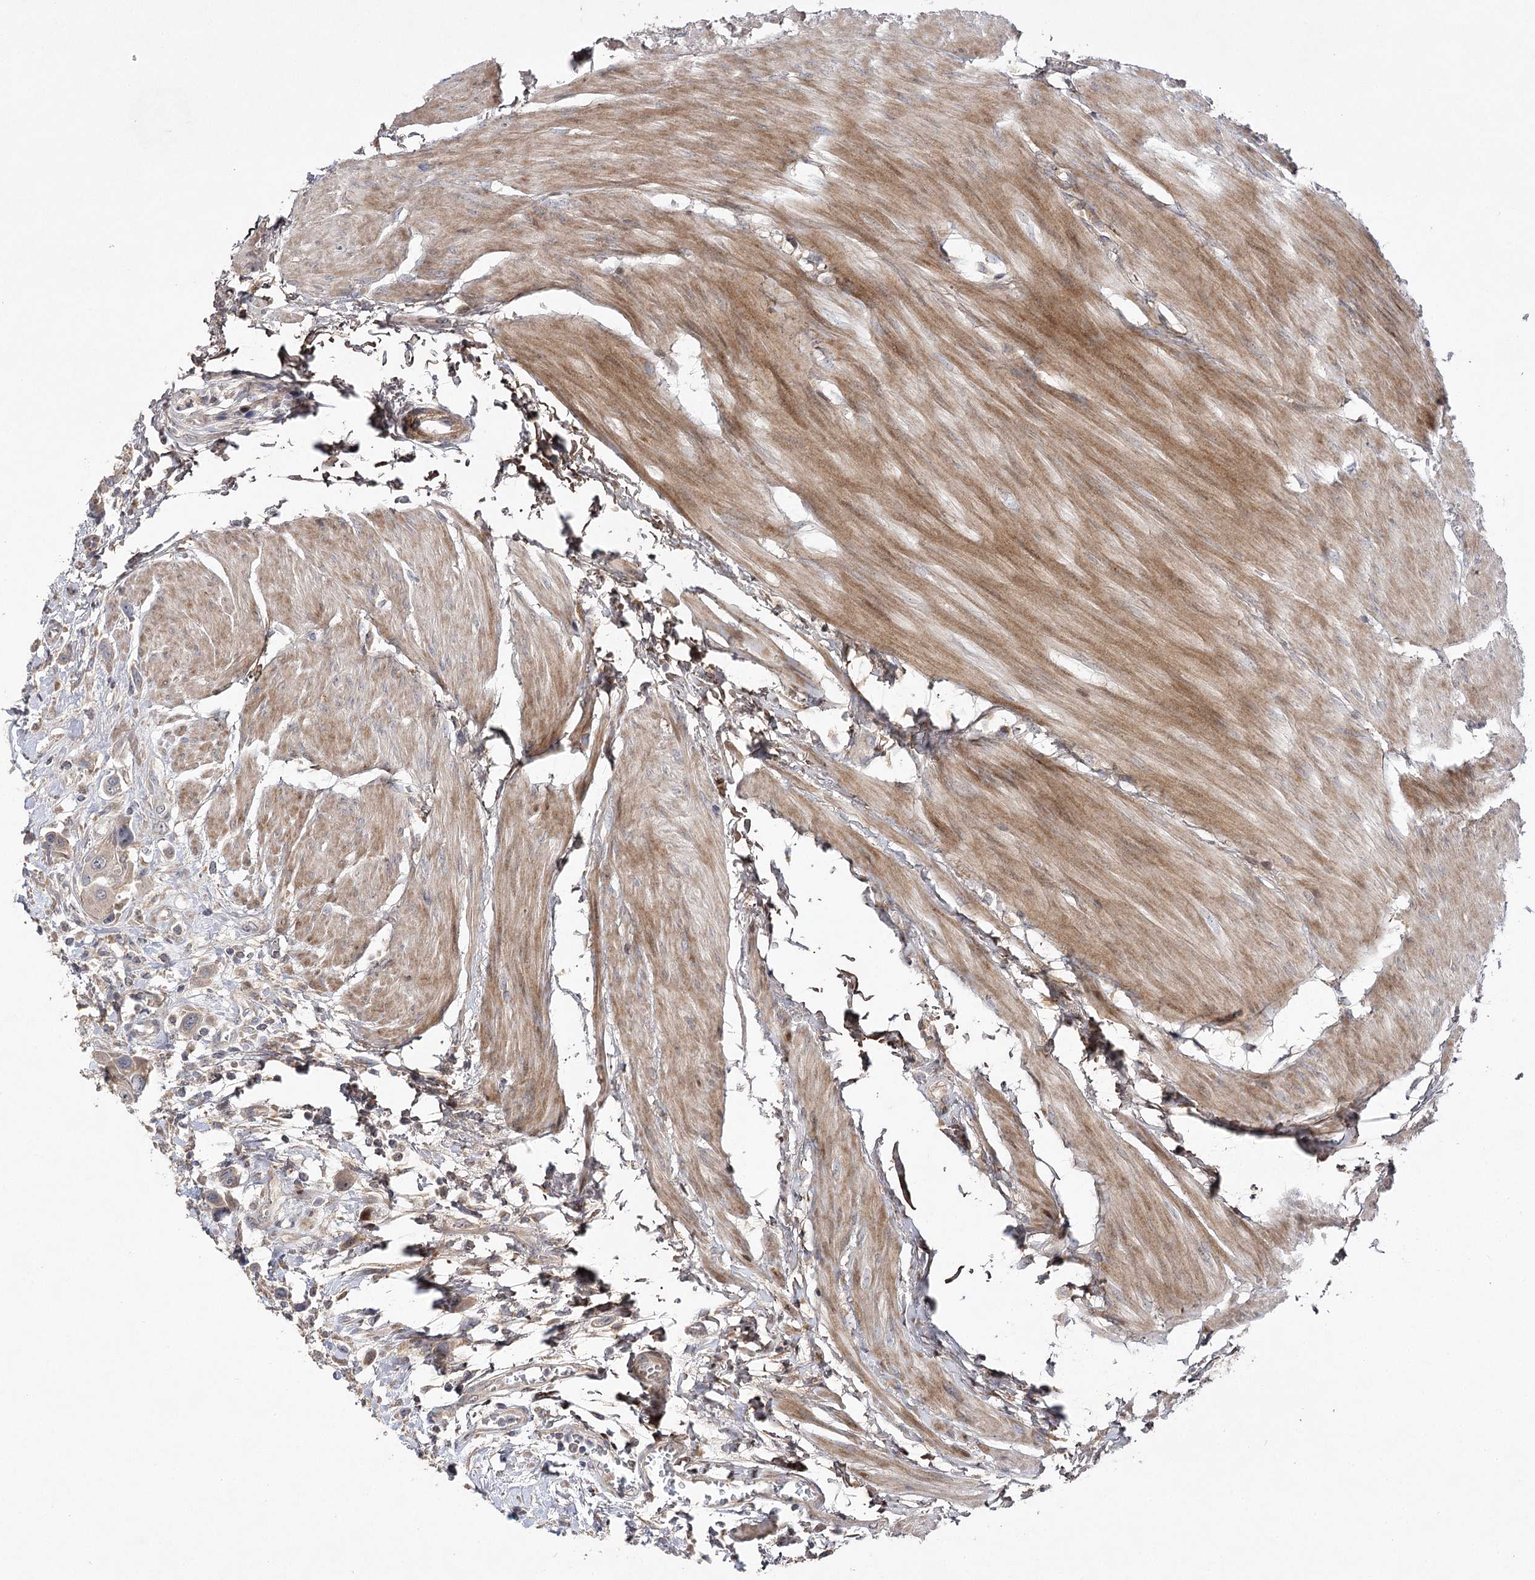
{"staining": {"intensity": "weak", "quantity": ">75%", "location": "cytoplasmic/membranous"}, "tissue": "urothelial cancer", "cell_type": "Tumor cells", "image_type": "cancer", "snomed": [{"axis": "morphology", "description": "Urothelial carcinoma, High grade"}, {"axis": "topography", "description": "Urinary bladder"}], "caption": "Urothelial cancer stained with IHC shows weak cytoplasmic/membranous expression in about >75% of tumor cells. Immunohistochemistry (ihc) stains the protein of interest in brown and the nuclei are stained blue.", "gene": "OBSL1", "patient": {"sex": "male", "age": 50}}